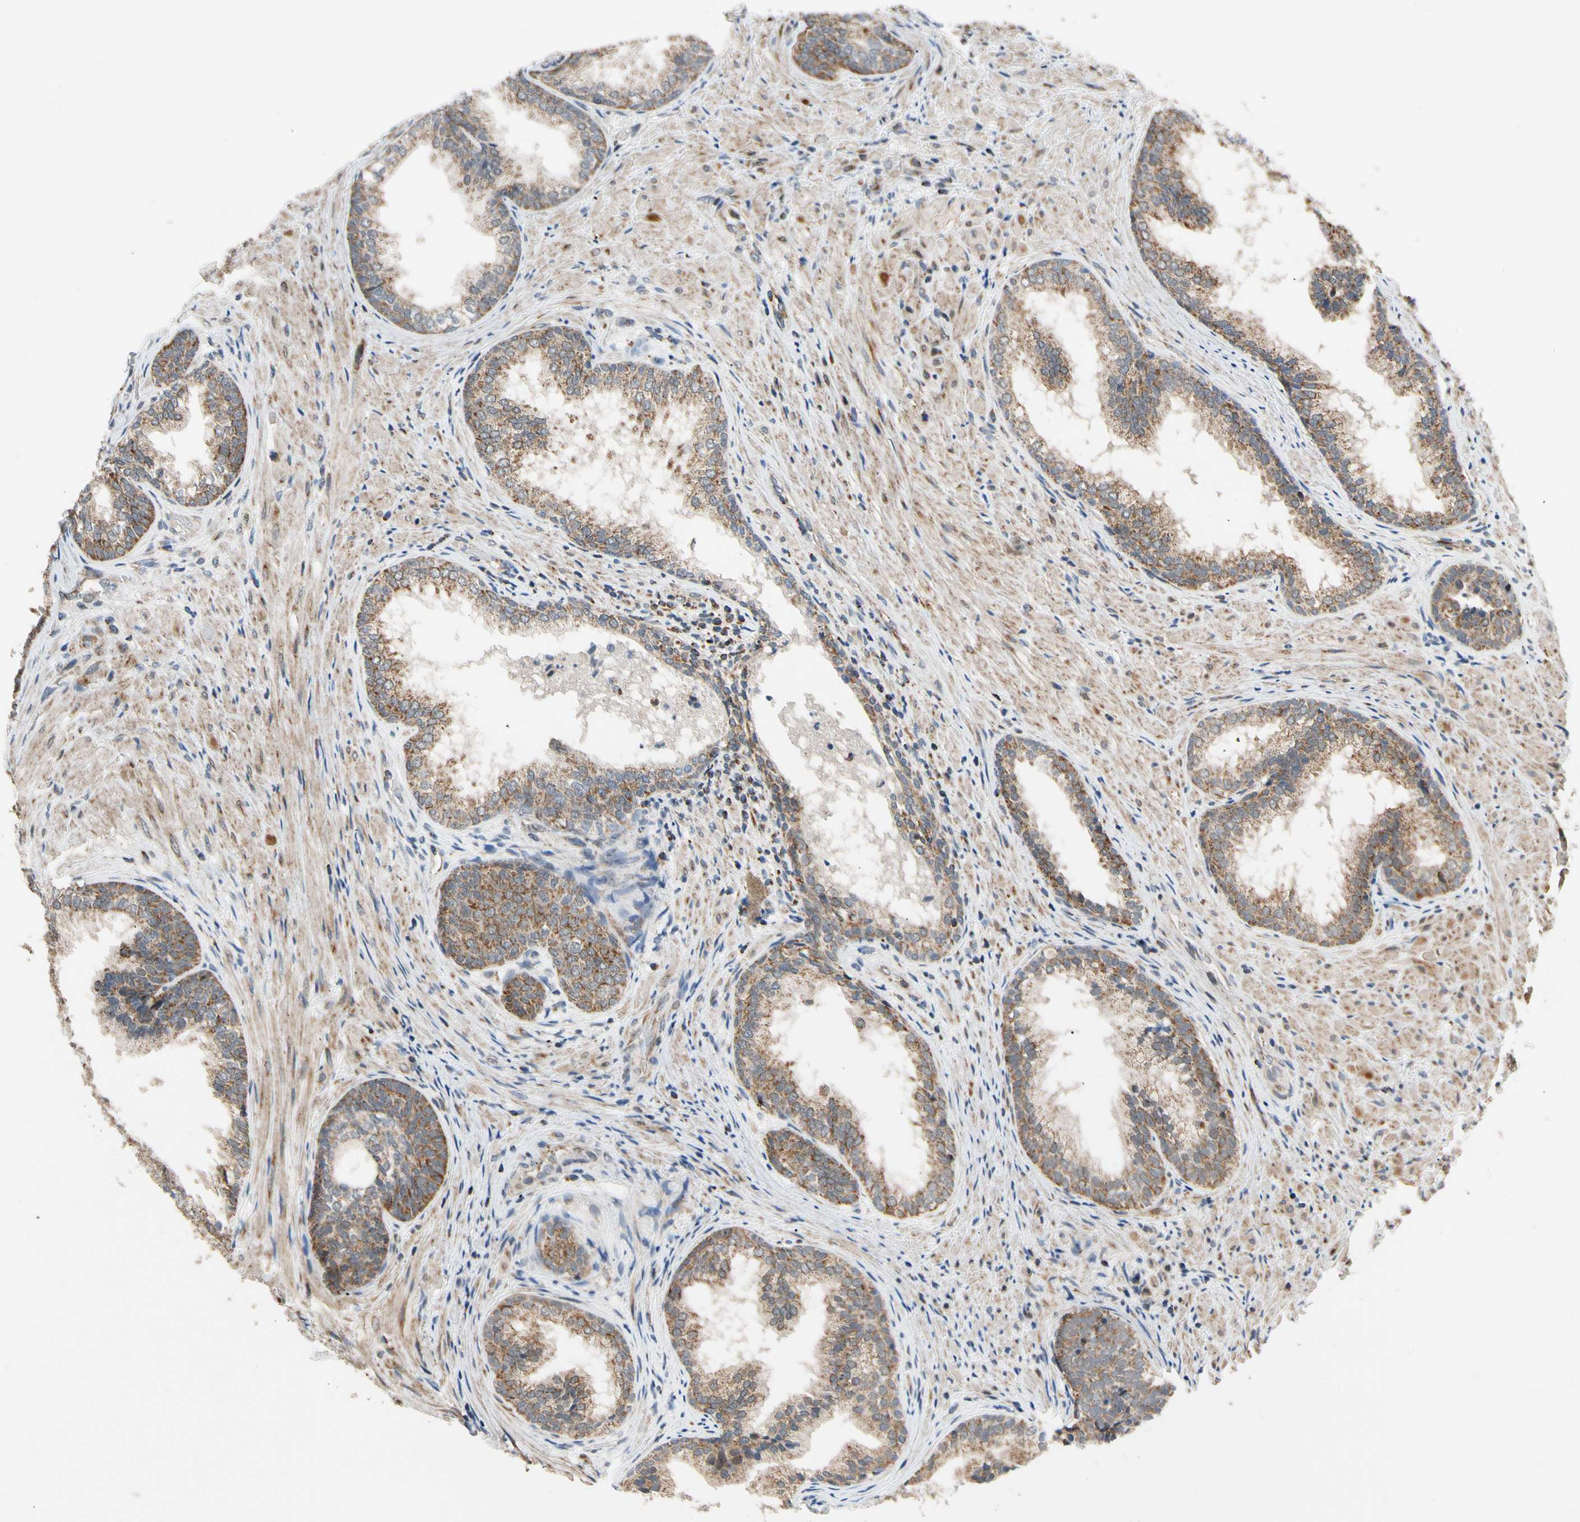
{"staining": {"intensity": "moderate", "quantity": "25%-75%", "location": "cytoplasmic/membranous"}, "tissue": "prostate", "cell_type": "Glandular cells", "image_type": "normal", "snomed": [{"axis": "morphology", "description": "Normal tissue, NOS"}, {"axis": "topography", "description": "Prostate"}], "caption": "Immunohistochemistry (IHC) histopathology image of unremarkable prostate stained for a protein (brown), which displays medium levels of moderate cytoplasmic/membranous staining in approximately 25%-75% of glandular cells.", "gene": "KHDC4", "patient": {"sex": "male", "age": 76}}